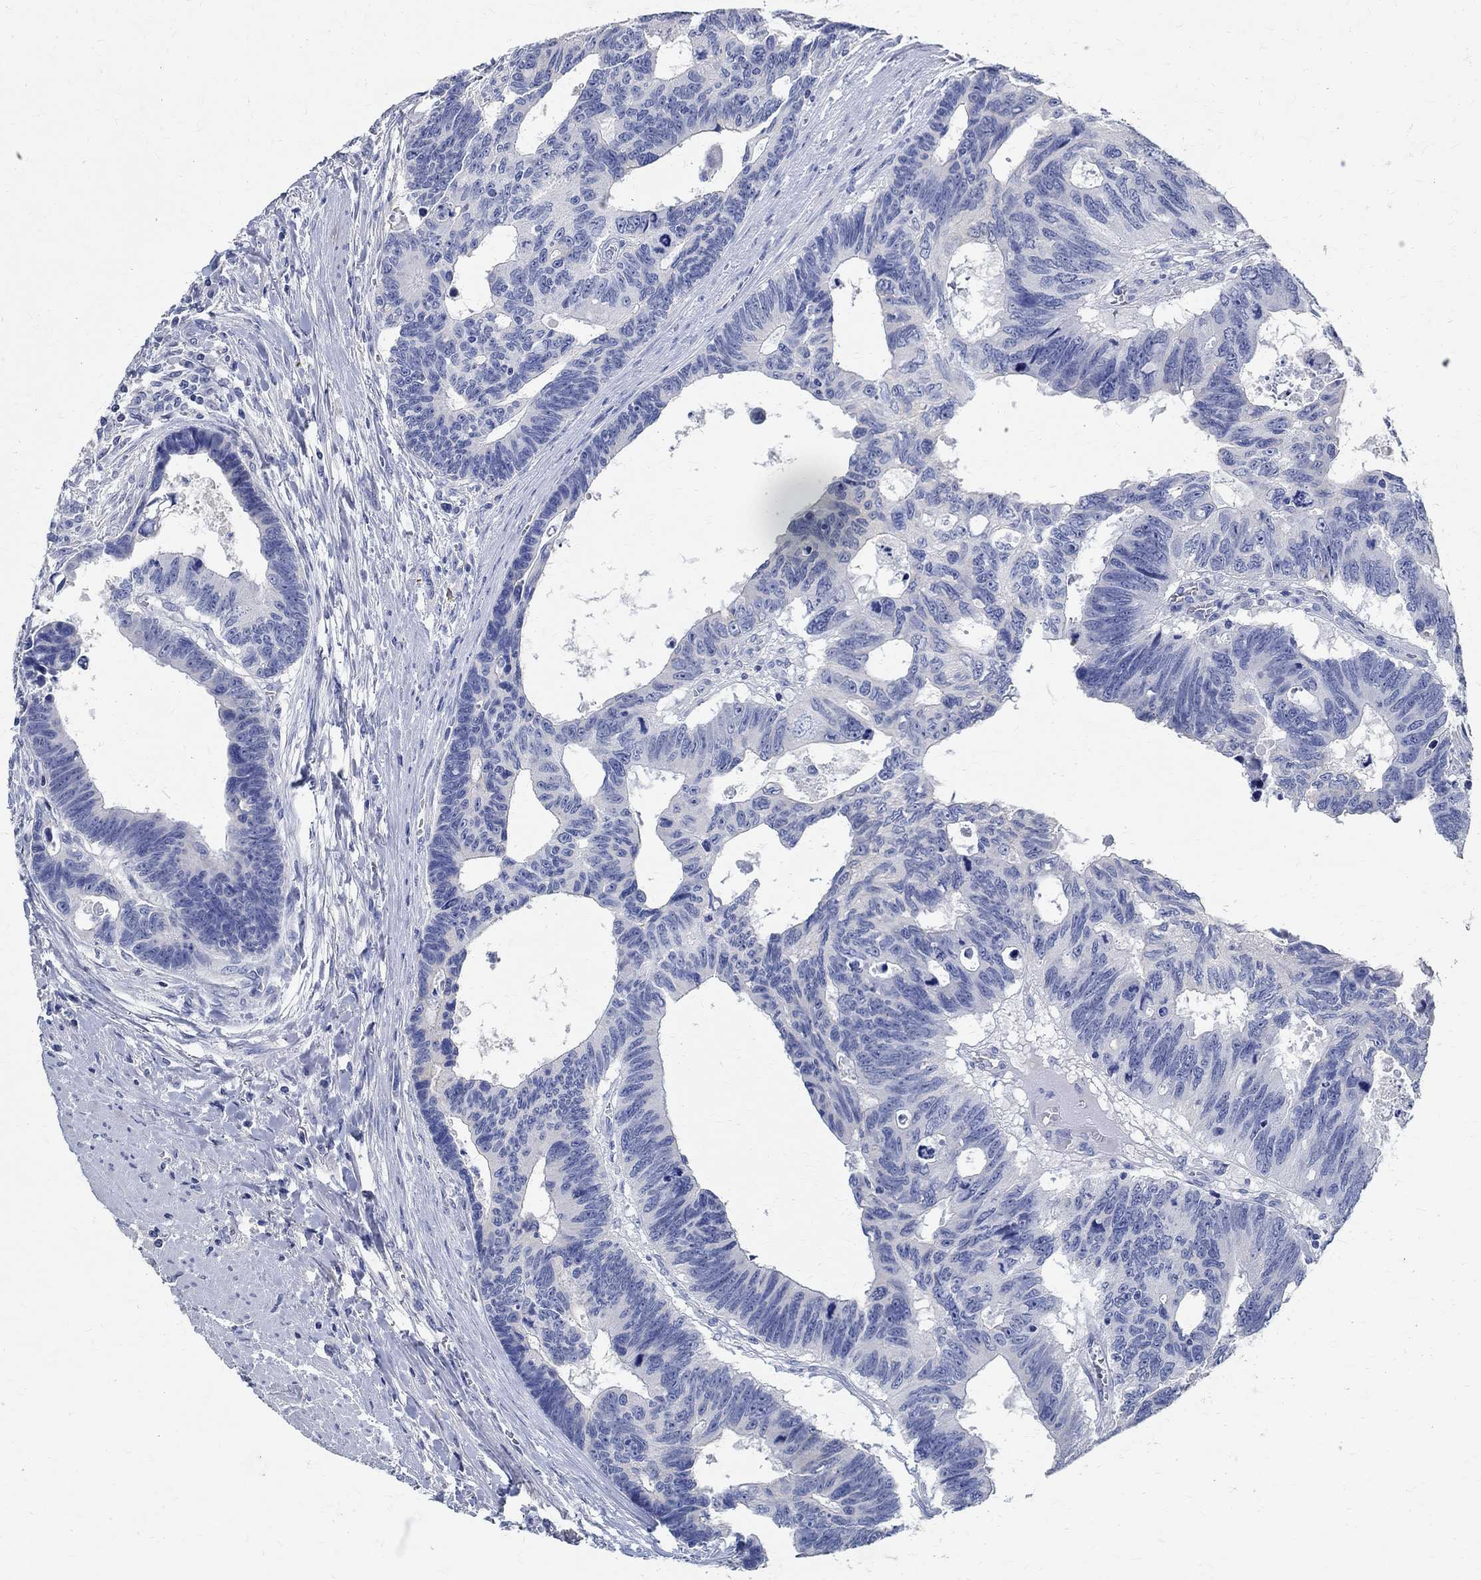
{"staining": {"intensity": "negative", "quantity": "none", "location": "none"}, "tissue": "colorectal cancer", "cell_type": "Tumor cells", "image_type": "cancer", "snomed": [{"axis": "morphology", "description": "Adenocarcinoma, NOS"}, {"axis": "topography", "description": "Colon"}], "caption": "There is no significant staining in tumor cells of colorectal cancer (adenocarcinoma). (Brightfield microscopy of DAB immunohistochemistry (IHC) at high magnification).", "gene": "PRX", "patient": {"sex": "female", "age": 77}}